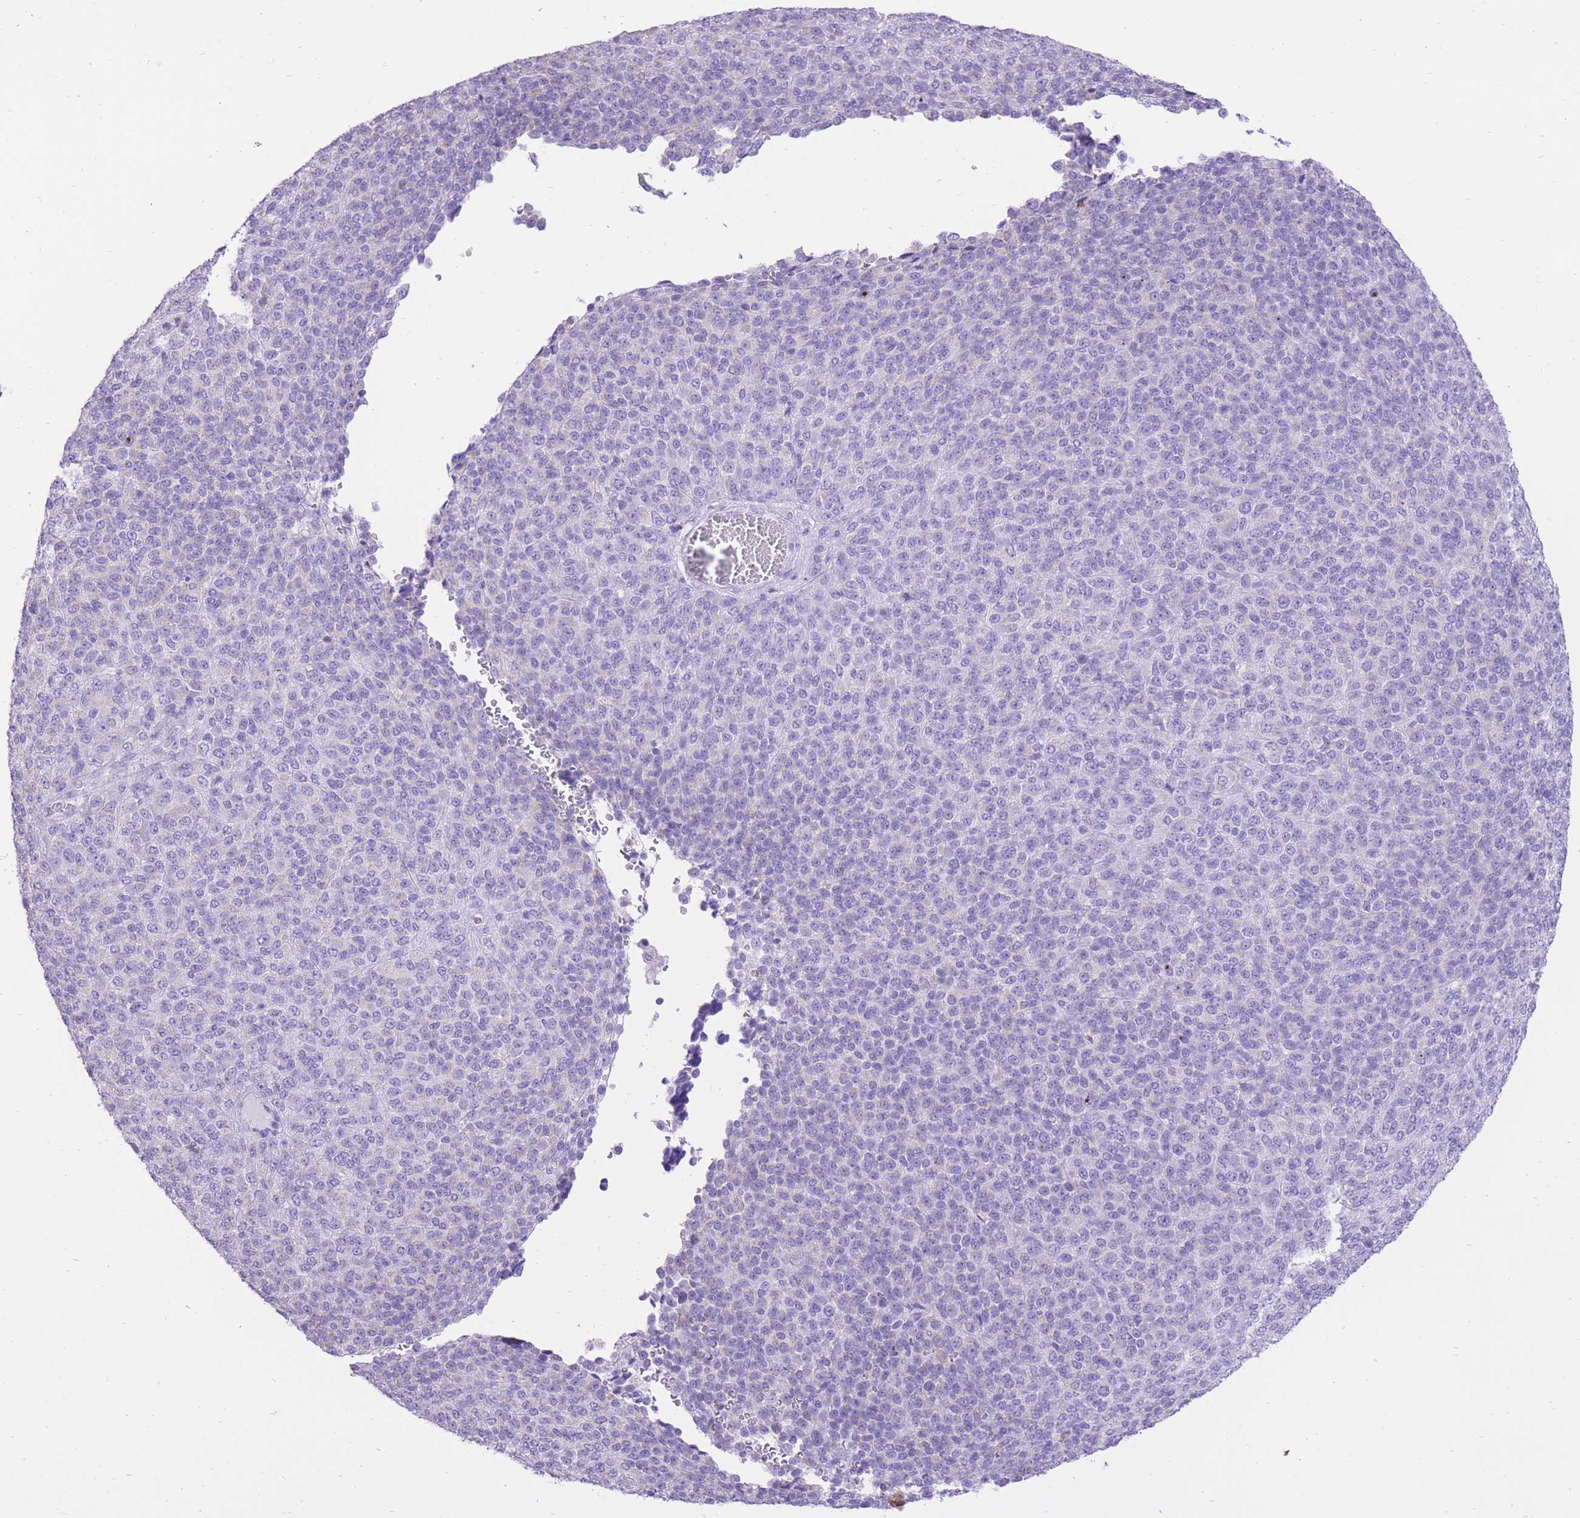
{"staining": {"intensity": "negative", "quantity": "none", "location": "none"}, "tissue": "melanoma", "cell_type": "Tumor cells", "image_type": "cancer", "snomed": [{"axis": "morphology", "description": "Malignant melanoma, Metastatic site"}, {"axis": "topography", "description": "Brain"}], "caption": "This is an immunohistochemistry (IHC) histopathology image of malignant melanoma (metastatic site). There is no positivity in tumor cells.", "gene": "SLC4A4", "patient": {"sex": "female", "age": 56}}